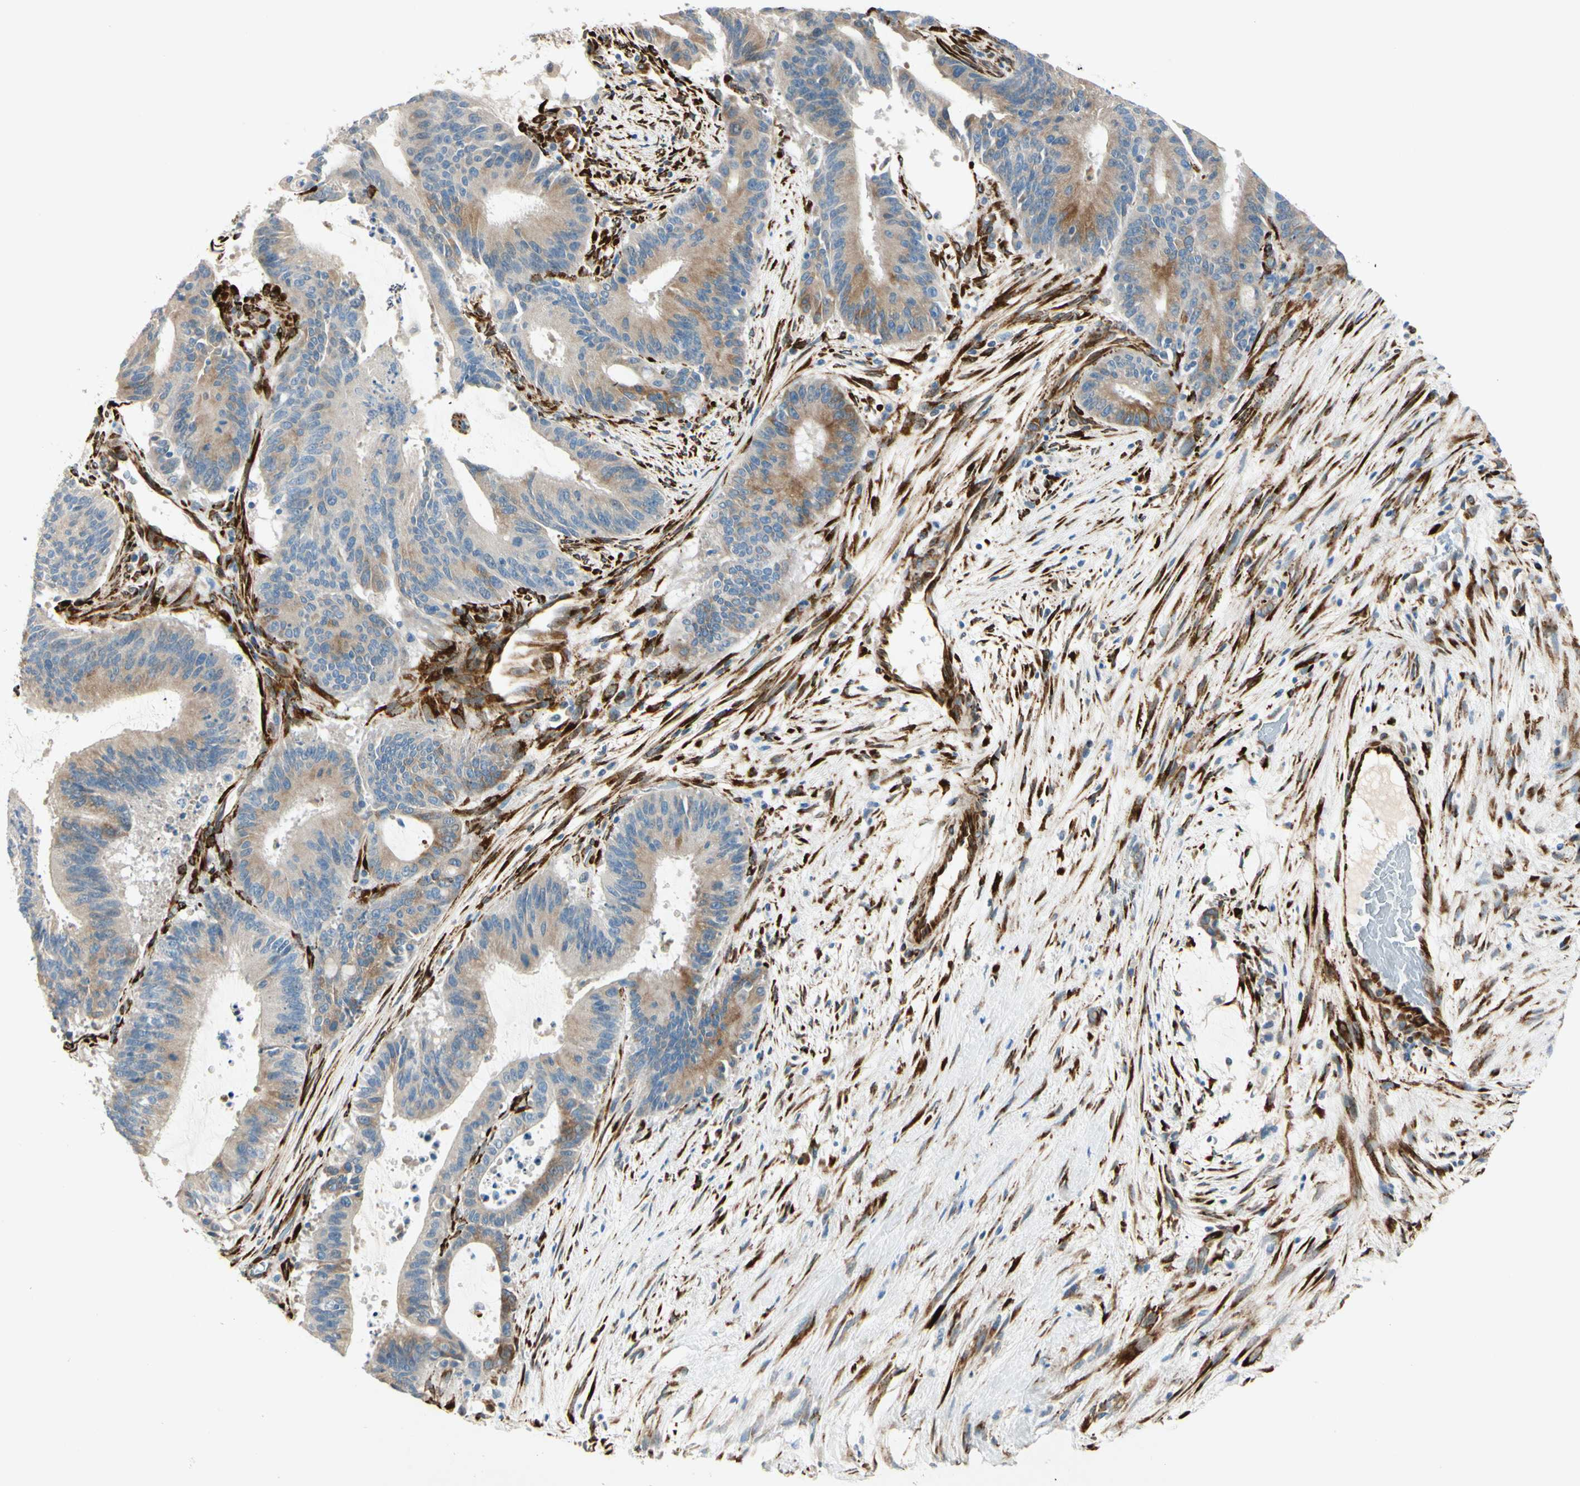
{"staining": {"intensity": "moderate", "quantity": ">75%", "location": "cytoplasmic/membranous"}, "tissue": "liver cancer", "cell_type": "Tumor cells", "image_type": "cancer", "snomed": [{"axis": "morphology", "description": "Cholangiocarcinoma"}, {"axis": "topography", "description": "Liver"}], "caption": "Immunohistochemical staining of cholangiocarcinoma (liver) exhibits medium levels of moderate cytoplasmic/membranous protein positivity in about >75% of tumor cells.", "gene": "FKBP7", "patient": {"sex": "female", "age": 73}}